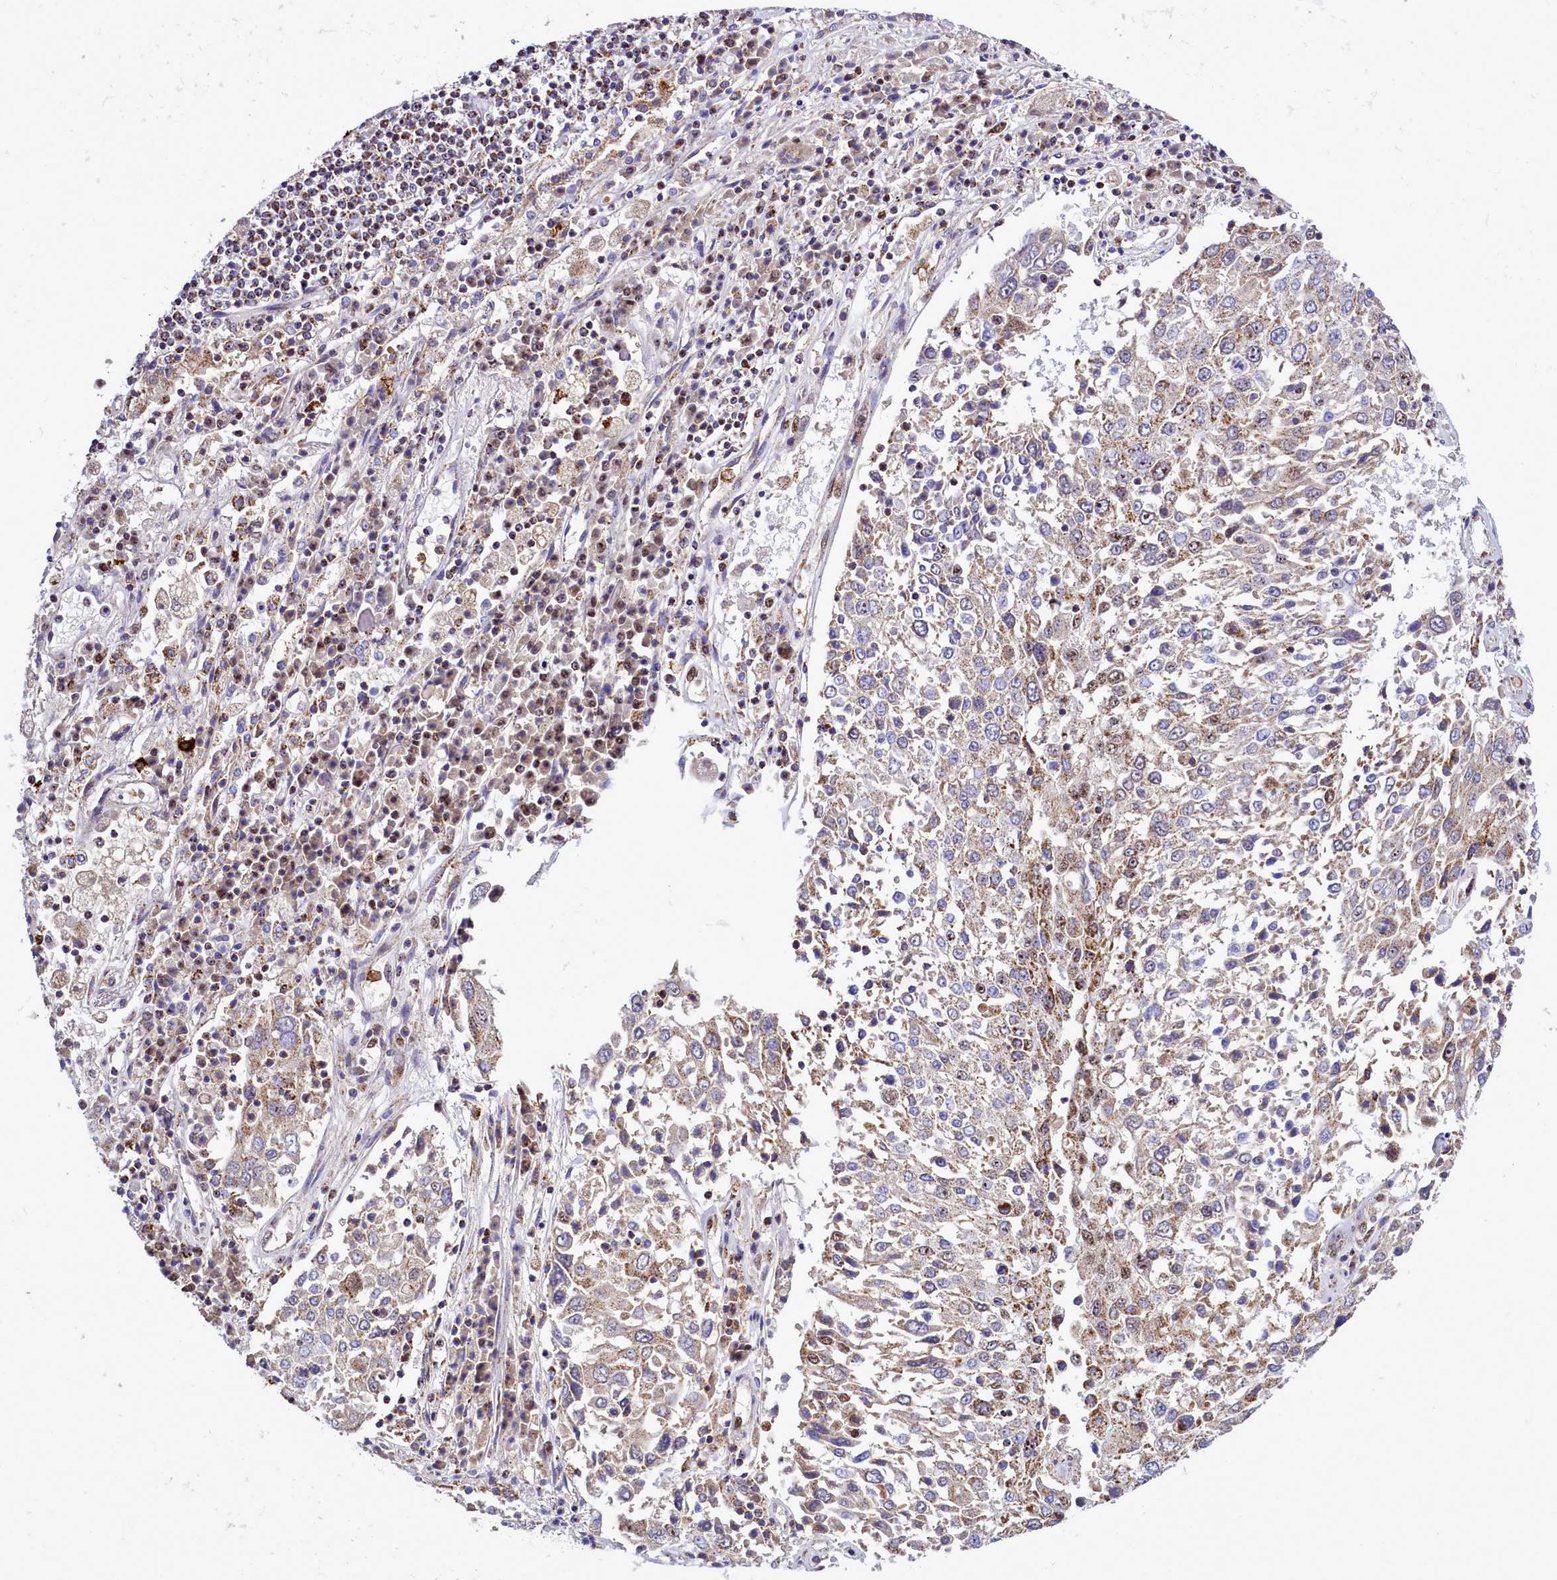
{"staining": {"intensity": "moderate", "quantity": "25%-75%", "location": "cytoplasmic/membranous"}, "tissue": "lung cancer", "cell_type": "Tumor cells", "image_type": "cancer", "snomed": [{"axis": "morphology", "description": "Squamous cell carcinoma, NOS"}, {"axis": "topography", "description": "Lung"}], "caption": "Human lung cancer stained with a brown dye displays moderate cytoplasmic/membranous positive positivity in about 25%-75% of tumor cells.", "gene": "POM121L2", "patient": {"sex": "male", "age": 65}}